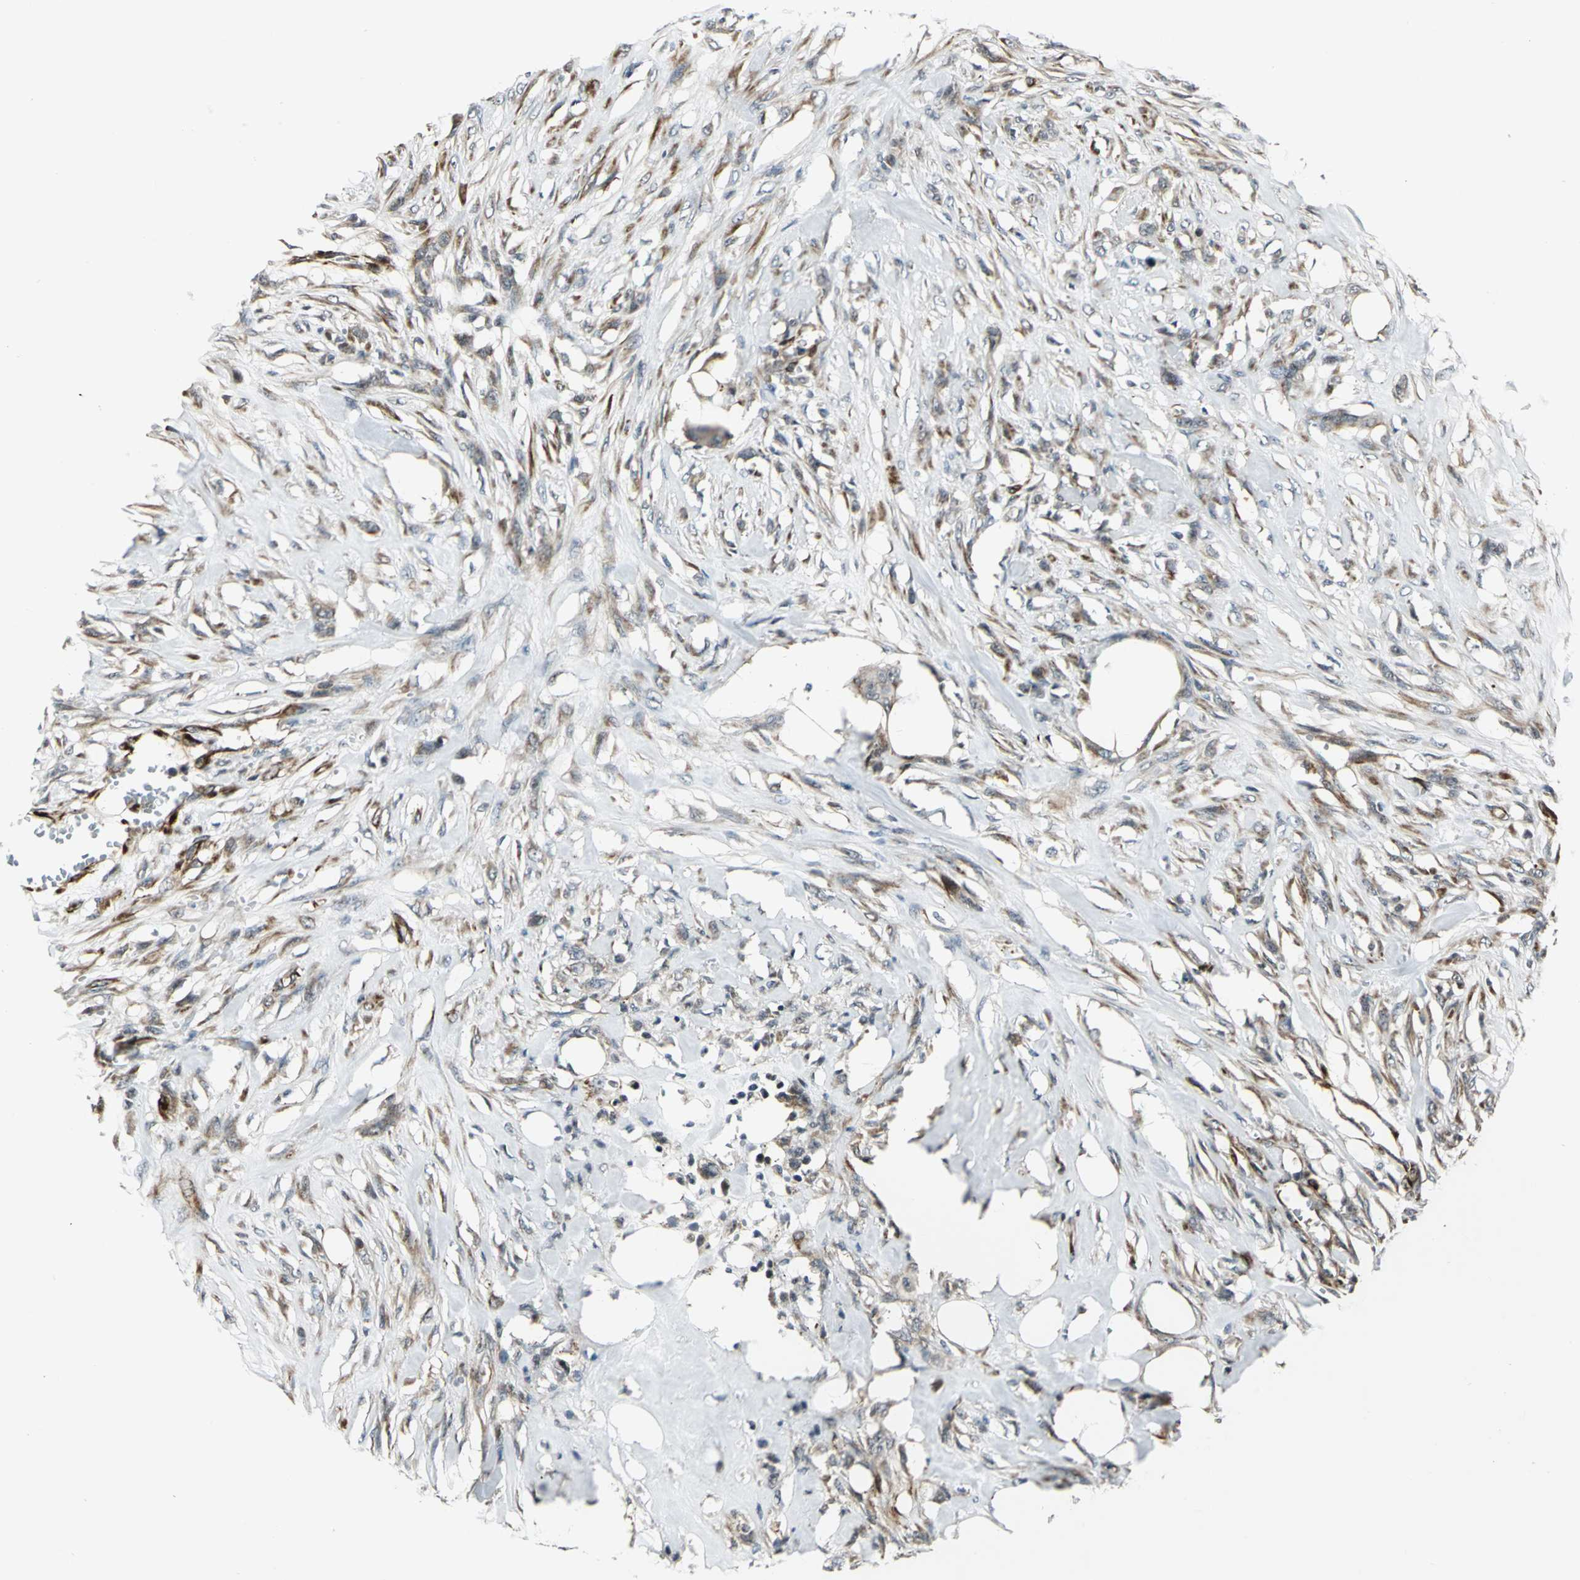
{"staining": {"intensity": "moderate", "quantity": ">75%", "location": "cytoplasmic/membranous"}, "tissue": "skin cancer", "cell_type": "Tumor cells", "image_type": "cancer", "snomed": [{"axis": "morphology", "description": "Normal tissue, NOS"}, {"axis": "morphology", "description": "Squamous cell carcinoma, NOS"}, {"axis": "topography", "description": "Skin"}], "caption": "Immunohistochemical staining of human squamous cell carcinoma (skin) displays medium levels of moderate cytoplasmic/membranous protein expression in approximately >75% of tumor cells.", "gene": "EXD2", "patient": {"sex": "female", "age": 59}}